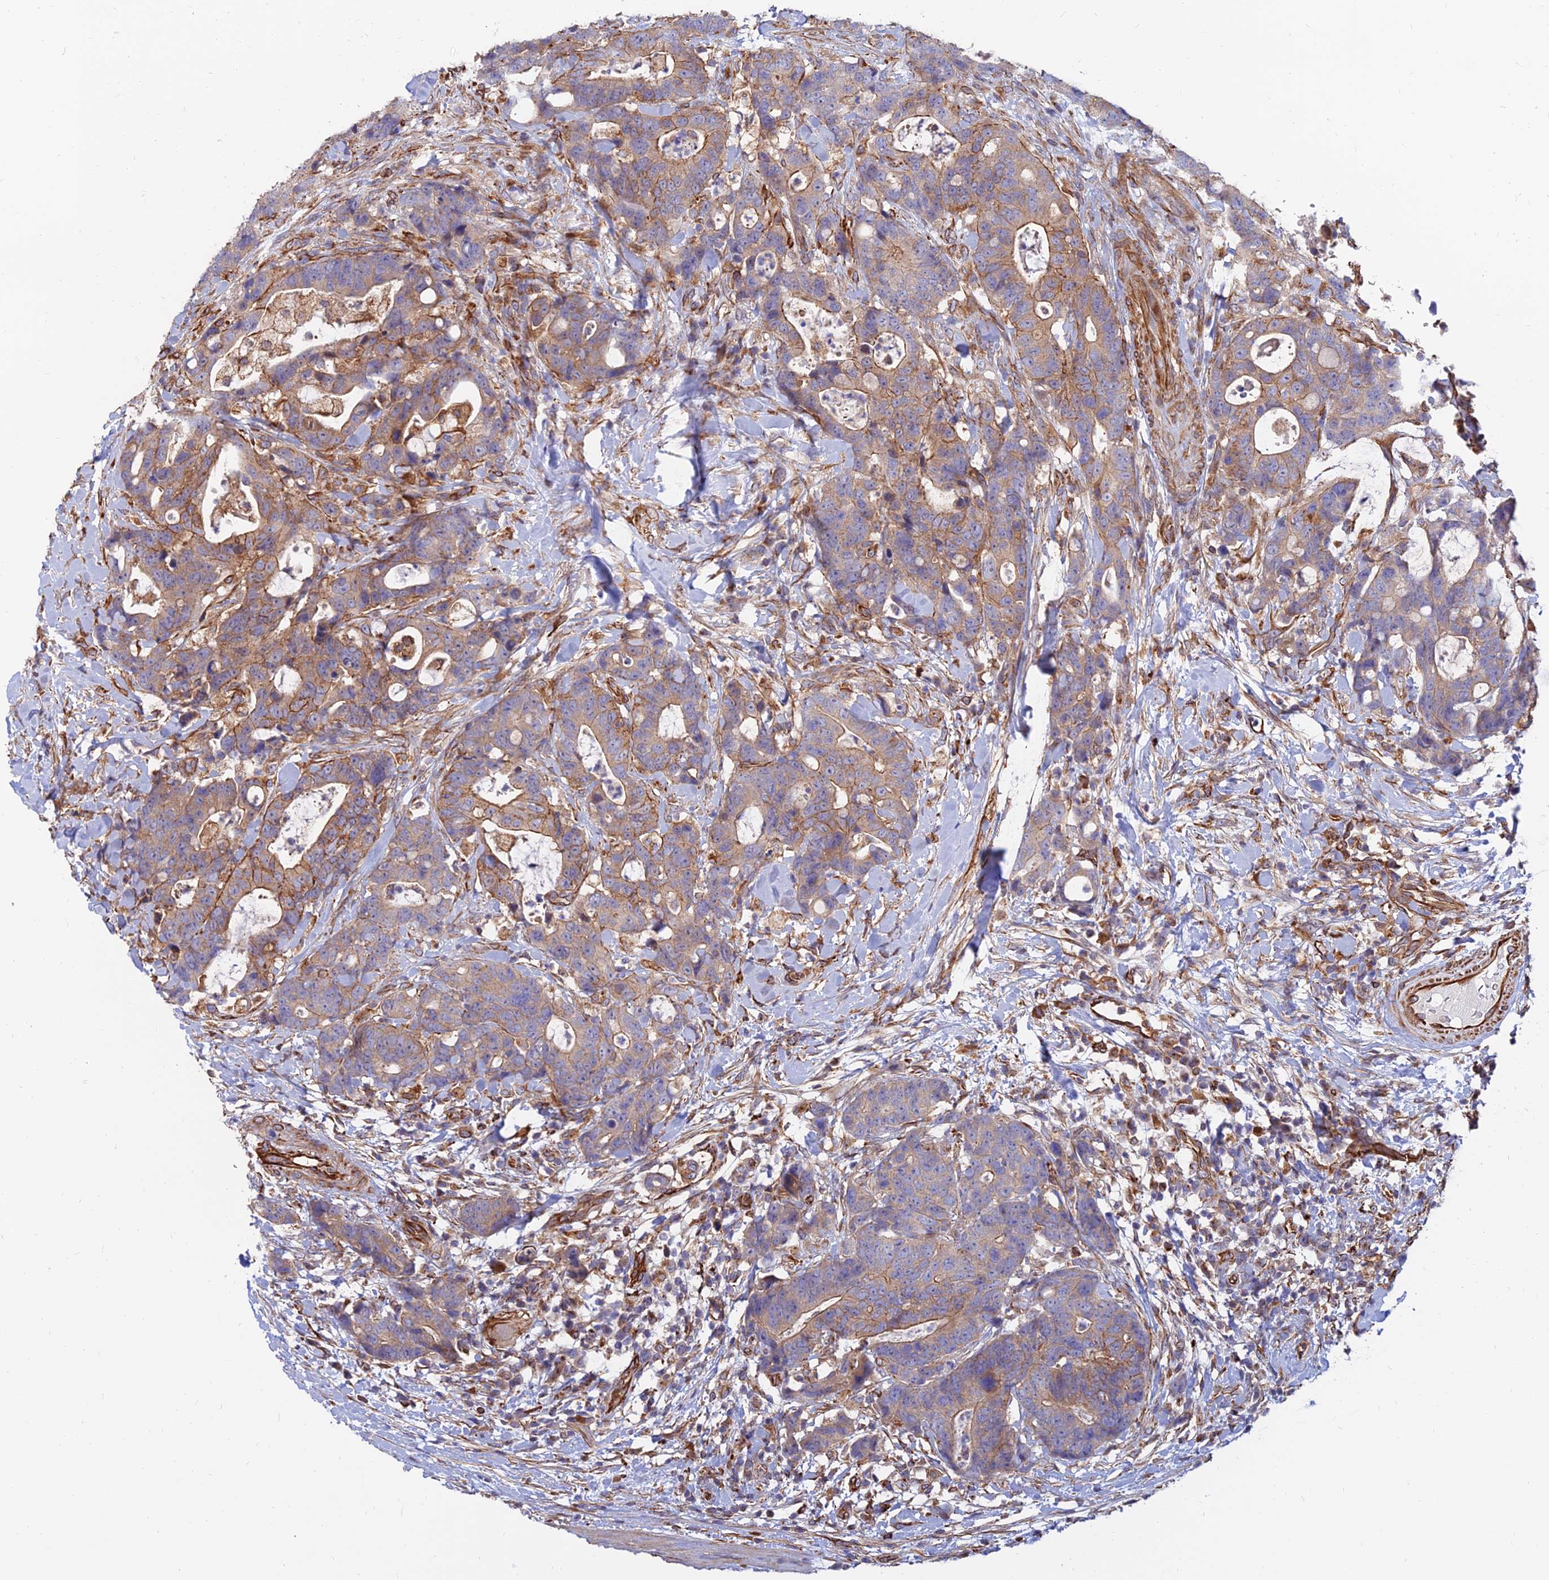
{"staining": {"intensity": "moderate", "quantity": "25%-75%", "location": "cytoplasmic/membranous"}, "tissue": "colorectal cancer", "cell_type": "Tumor cells", "image_type": "cancer", "snomed": [{"axis": "morphology", "description": "Adenocarcinoma, NOS"}, {"axis": "topography", "description": "Colon"}], "caption": "Adenocarcinoma (colorectal) tissue reveals moderate cytoplasmic/membranous staining in approximately 25%-75% of tumor cells, visualized by immunohistochemistry.", "gene": "CDK18", "patient": {"sex": "female", "age": 82}}